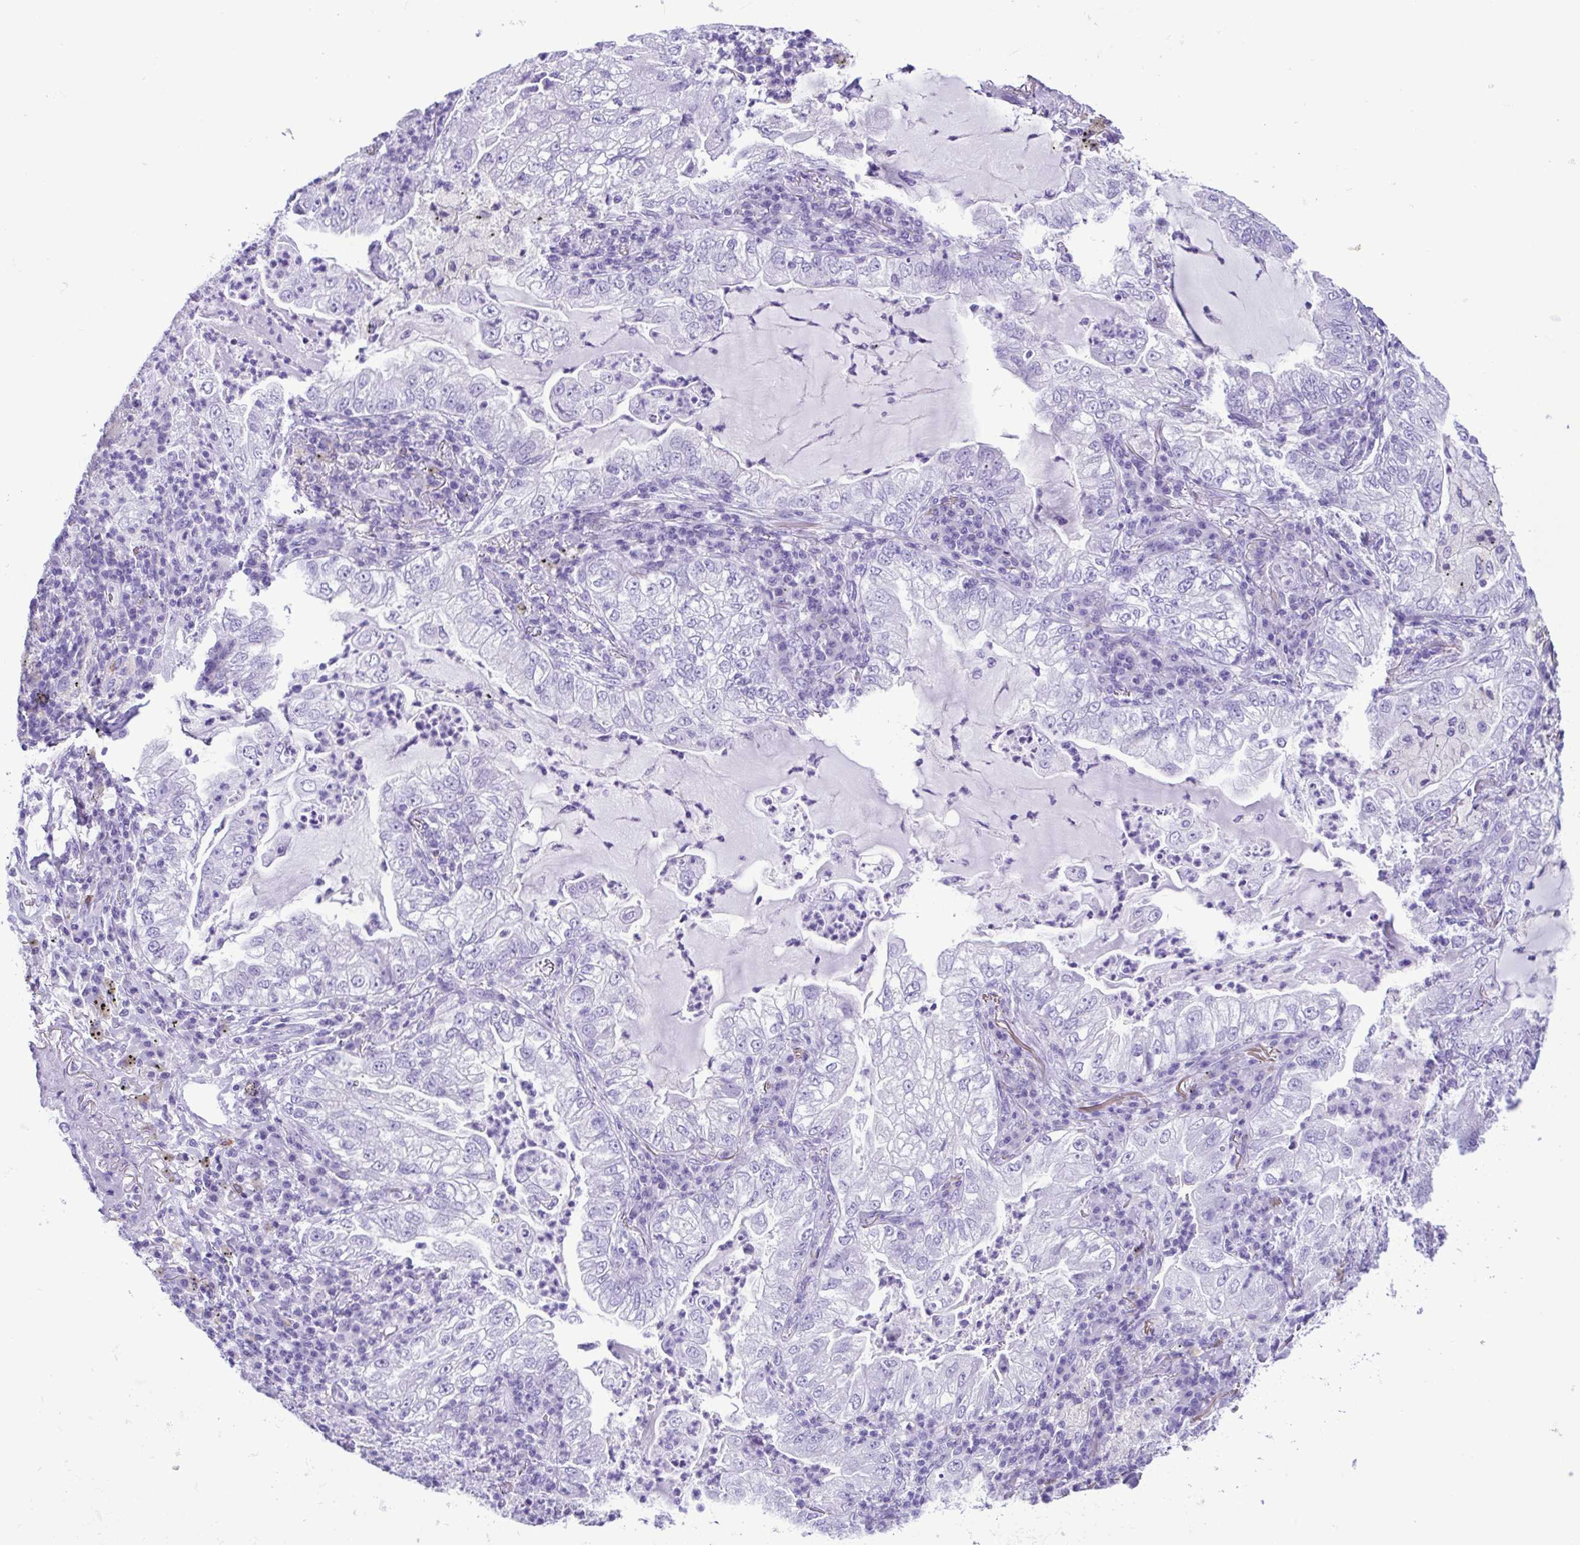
{"staining": {"intensity": "negative", "quantity": "none", "location": "none"}, "tissue": "lung cancer", "cell_type": "Tumor cells", "image_type": "cancer", "snomed": [{"axis": "morphology", "description": "Adenocarcinoma, NOS"}, {"axis": "topography", "description": "Lung"}], "caption": "Micrograph shows no significant protein staining in tumor cells of adenocarcinoma (lung).", "gene": "SPATA16", "patient": {"sex": "female", "age": 73}}